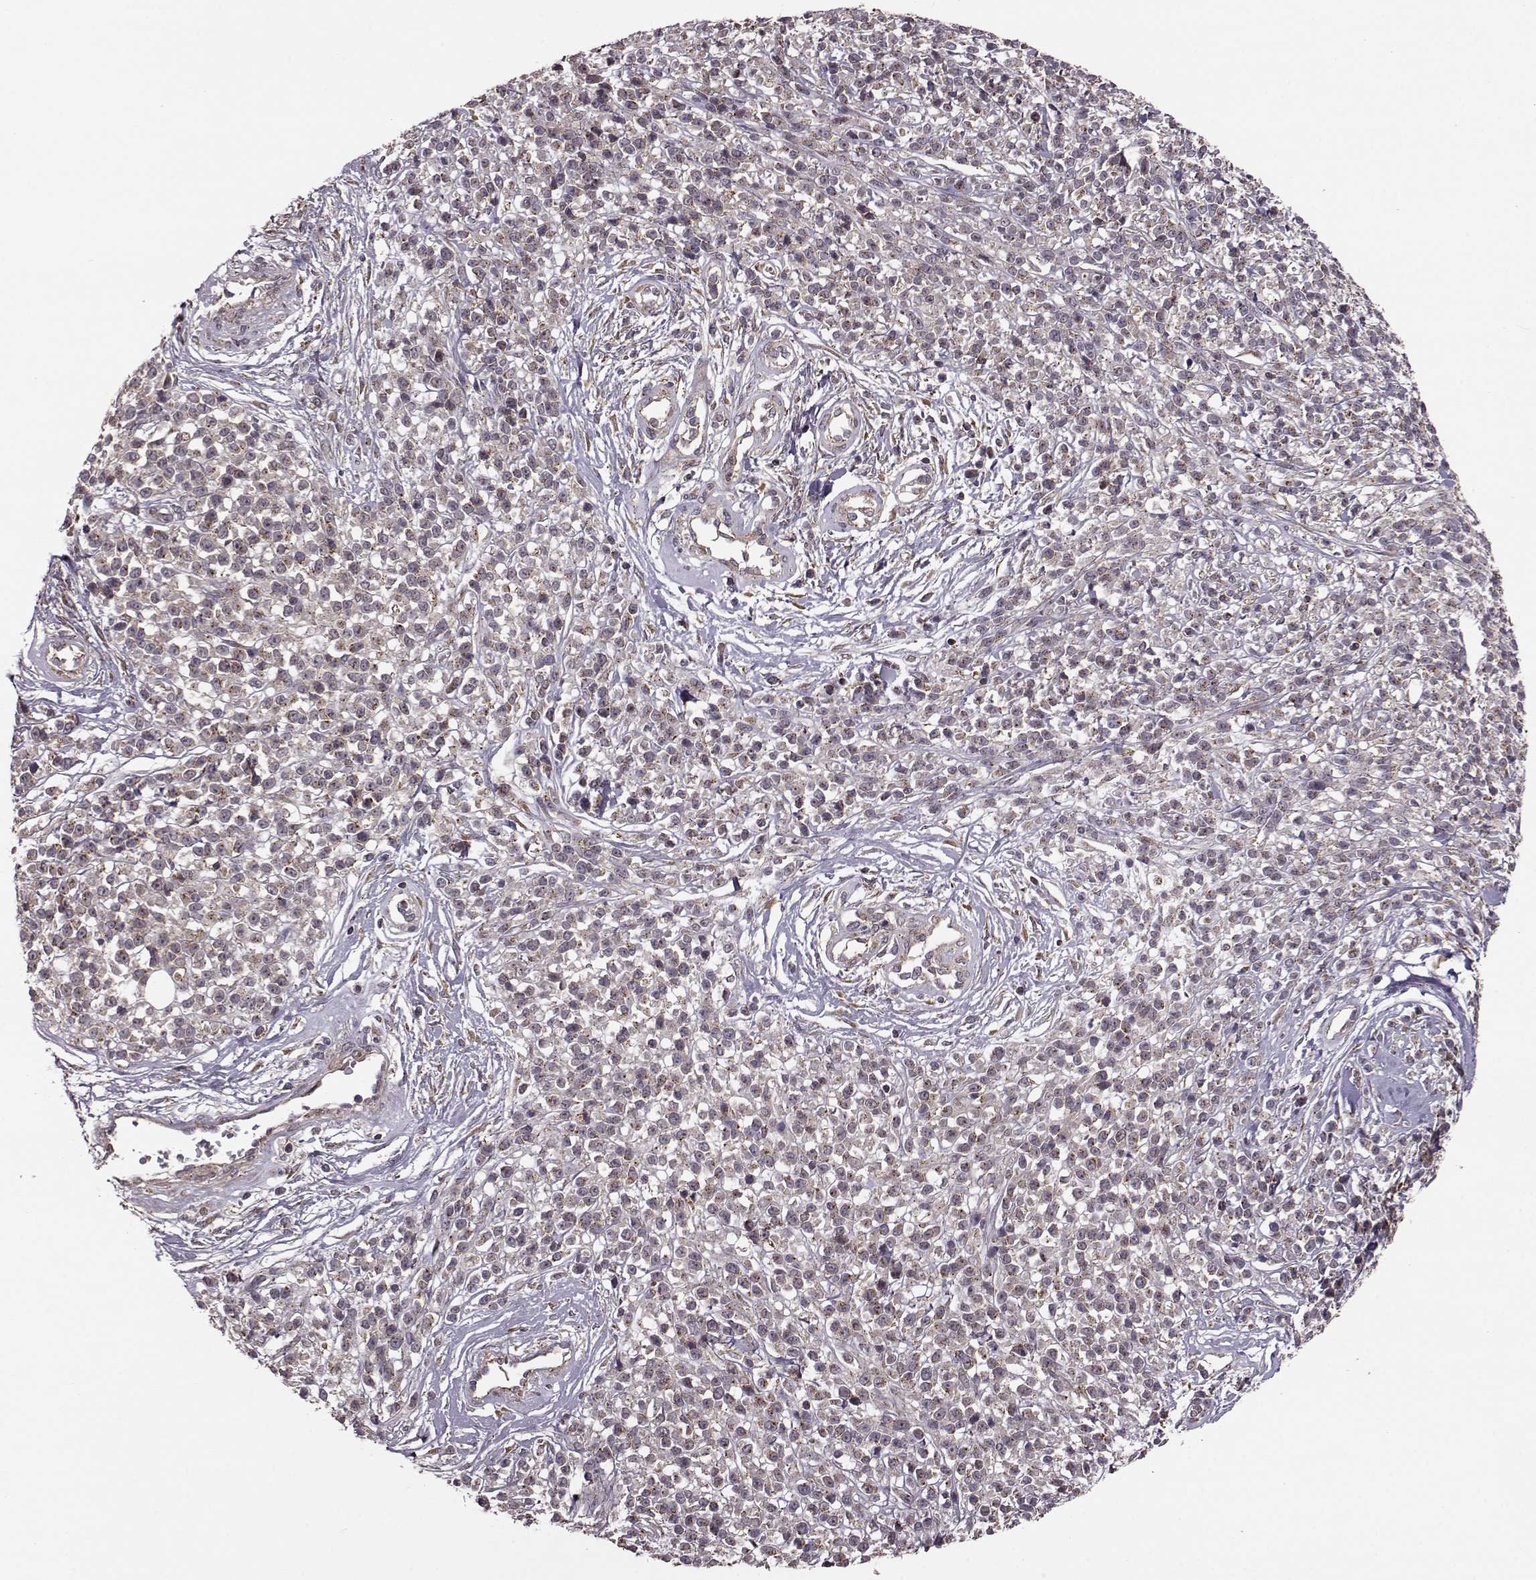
{"staining": {"intensity": "moderate", "quantity": ">75%", "location": "cytoplasmic/membranous"}, "tissue": "melanoma", "cell_type": "Tumor cells", "image_type": "cancer", "snomed": [{"axis": "morphology", "description": "Malignant melanoma, NOS"}, {"axis": "topography", "description": "Skin"}, {"axis": "topography", "description": "Skin of trunk"}], "caption": "Protein expression analysis of human malignant melanoma reveals moderate cytoplasmic/membranous positivity in approximately >75% of tumor cells.", "gene": "FNIP2", "patient": {"sex": "male", "age": 74}}